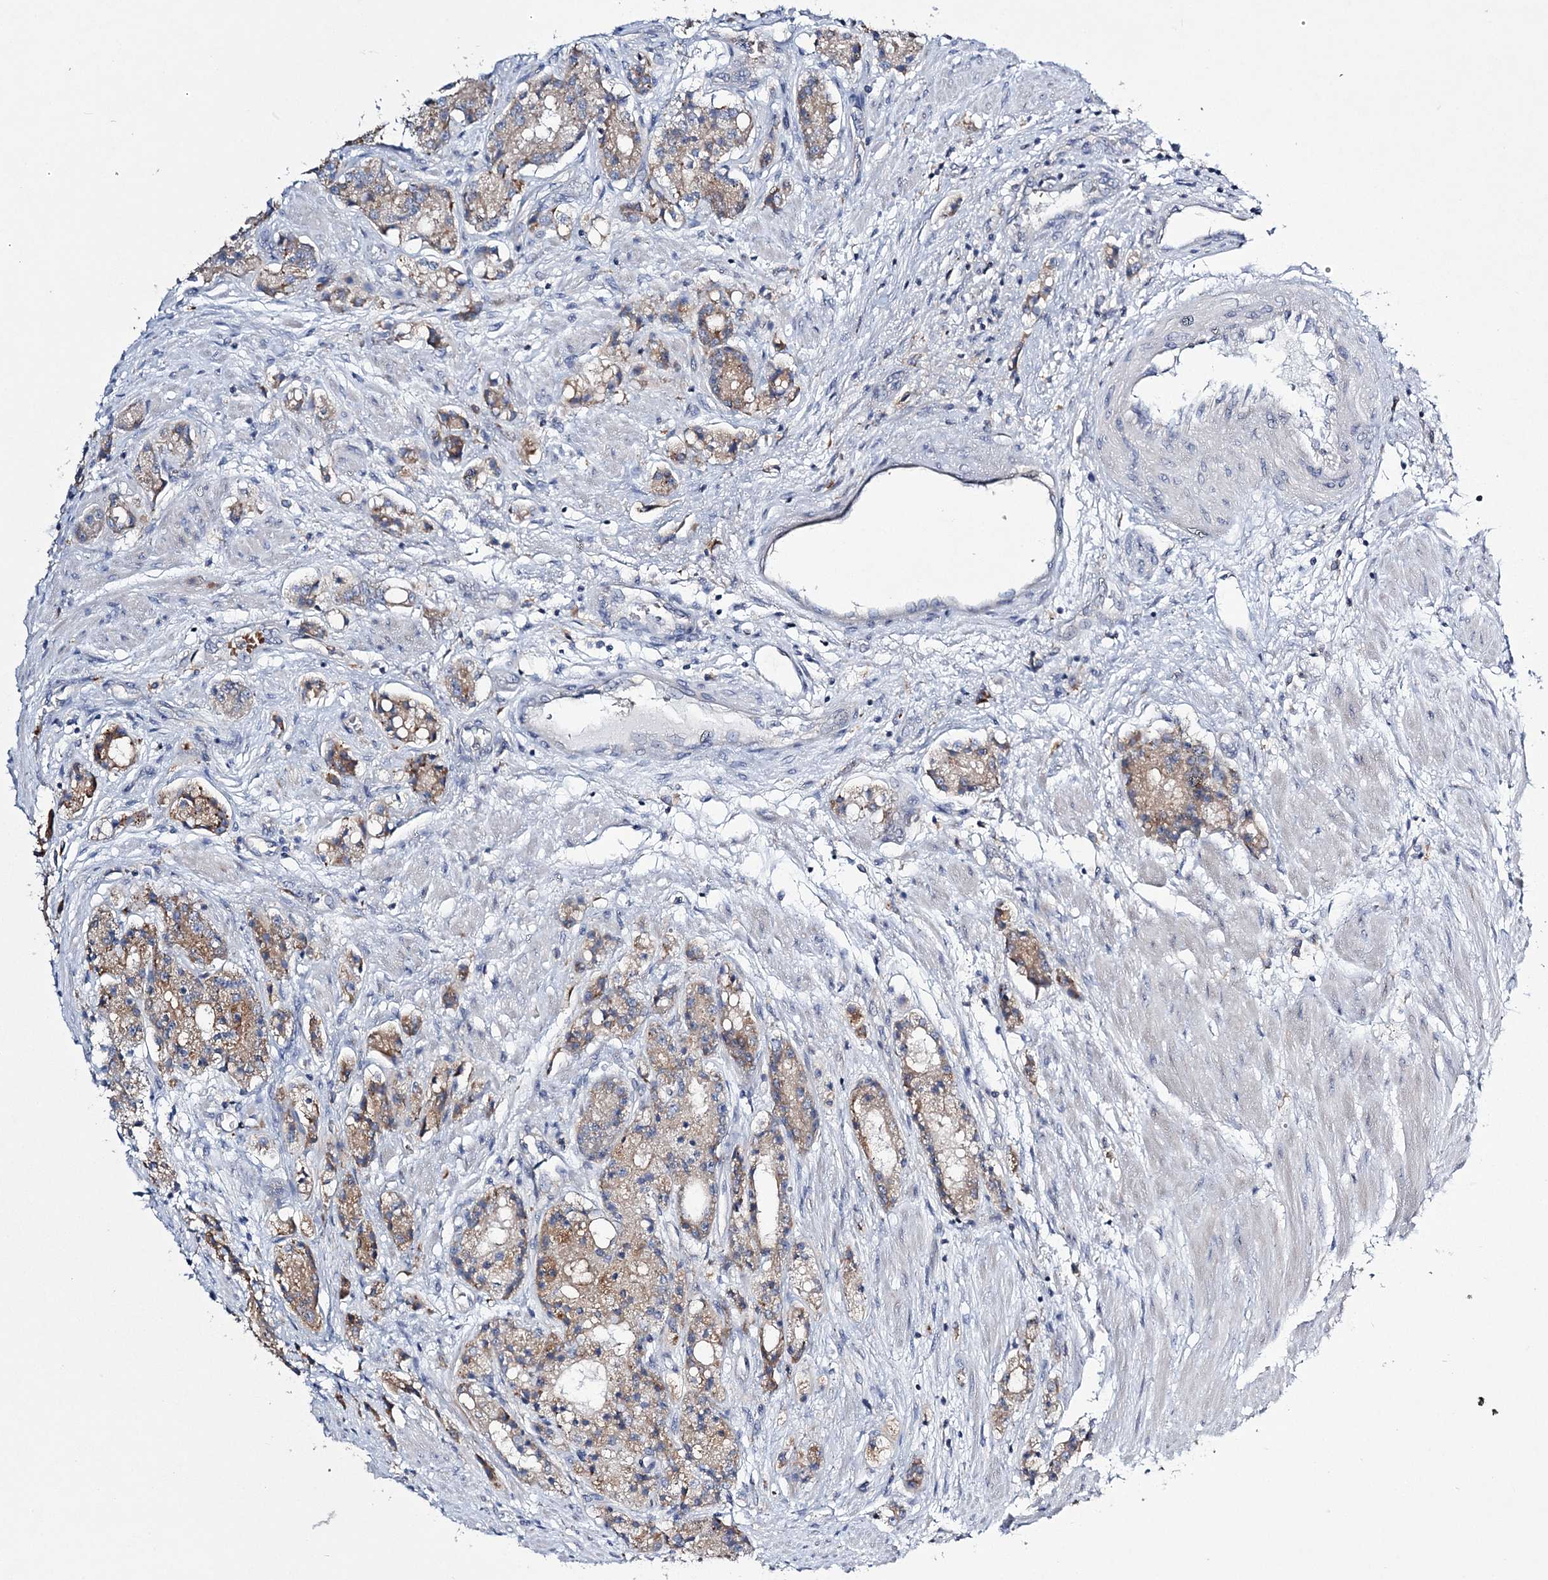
{"staining": {"intensity": "moderate", "quantity": ">75%", "location": "cytoplasmic/membranous"}, "tissue": "prostate cancer", "cell_type": "Tumor cells", "image_type": "cancer", "snomed": [{"axis": "morphology", "description": "Adenocarcinoma, High grade"}, {"axis": "topography", "description": "Prostate"}], "caption": "Human prostate cancer stained with a brown dye displays moderate cytoplasmic/membranous positive positivity in approximately >75% of tumor cells.", "gene": "ATP11B", "patient": {"sex": "male", "age": 60}}